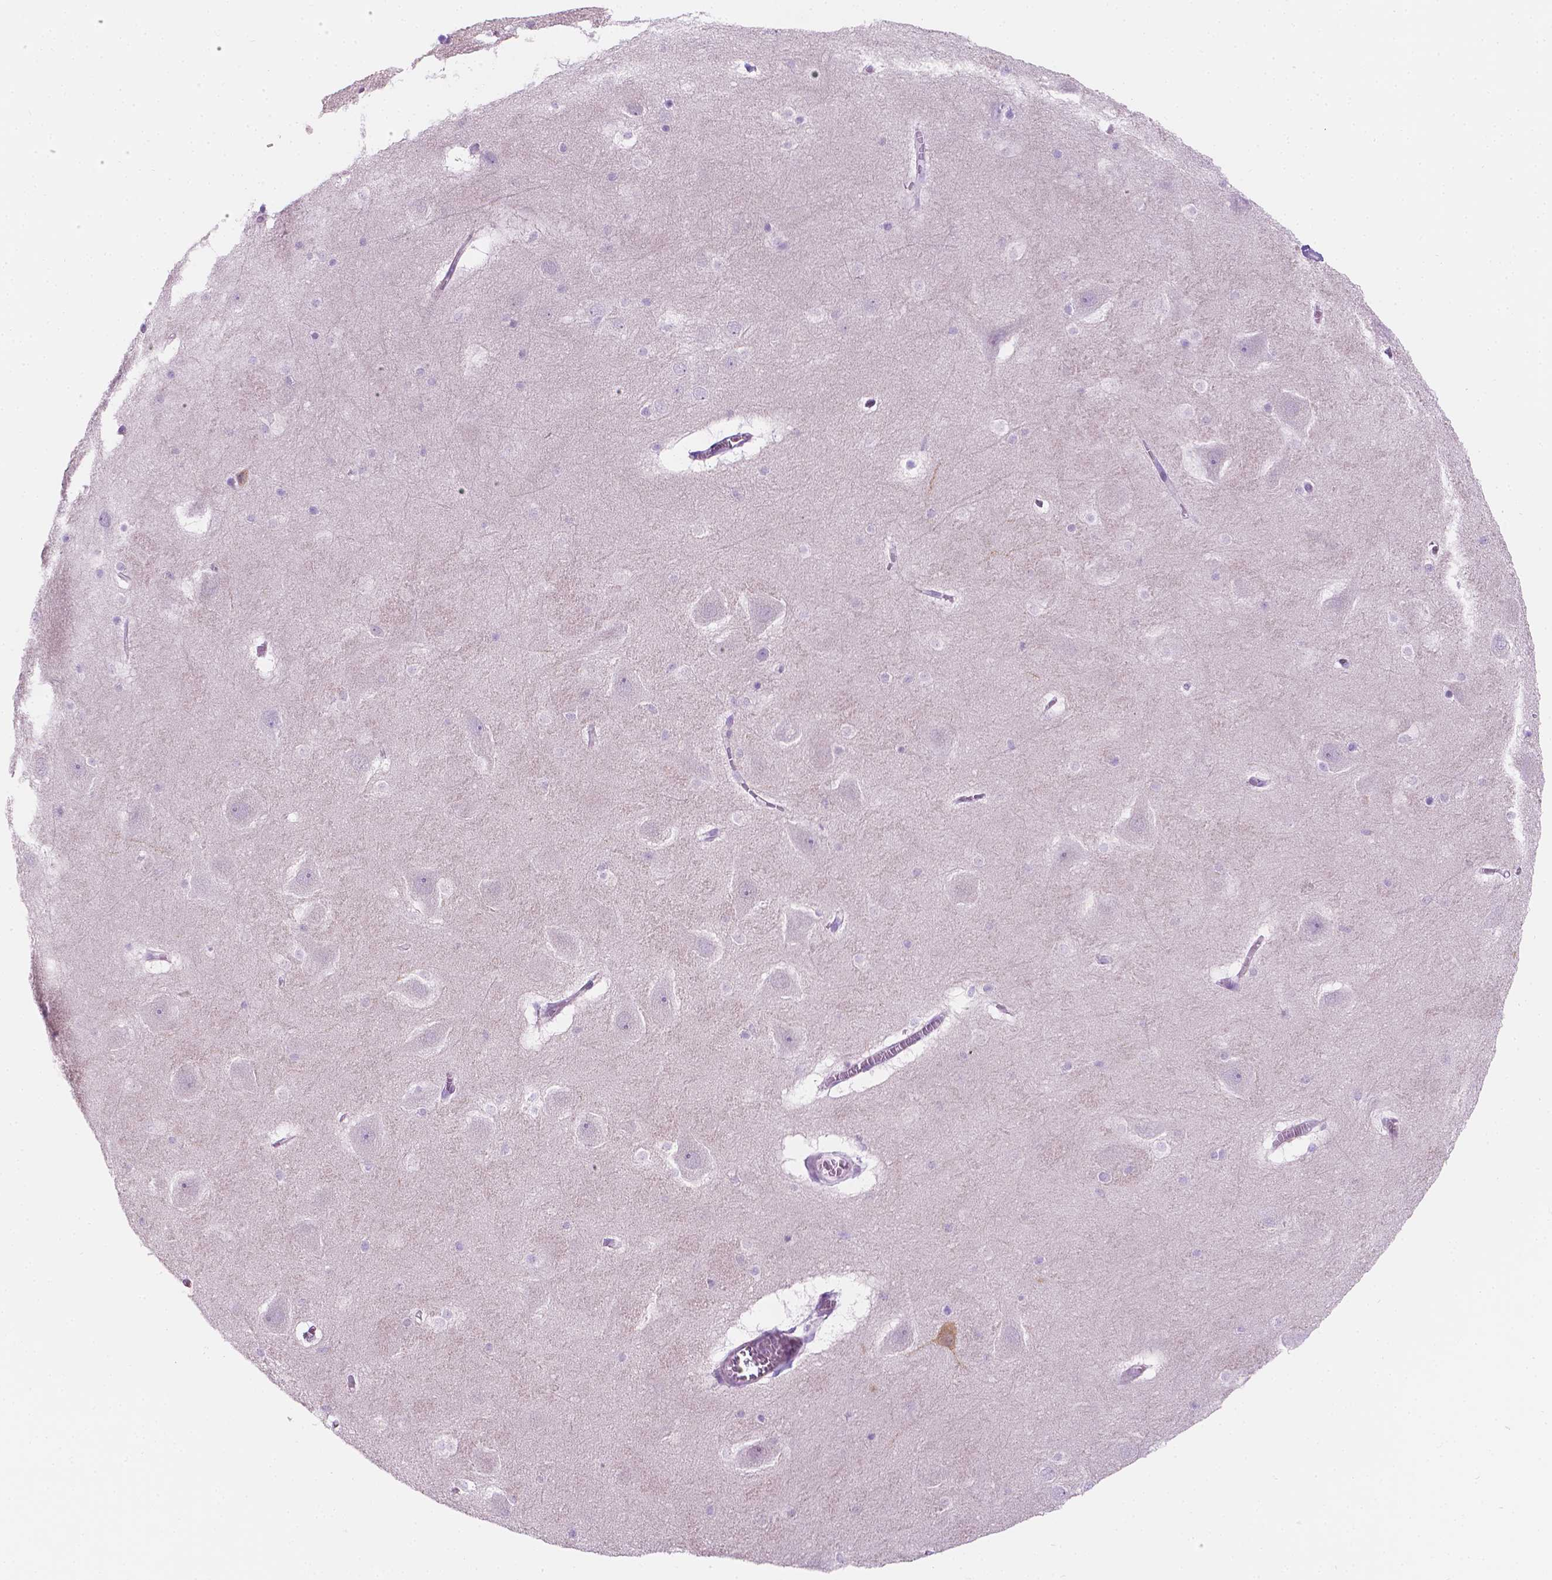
{"staining": {"intensity": "weak", "quantity": "<25%", "location": "cytoplasmic/membranous"}, "tissue": "hippocampus", "cell_type": "Glial cells", "image_type": "normal", "snomed": [{"axis": "morphology", "description": "Normal tissue, NOS"}, {"axis": "topography", "description": "Hippocampus"}], "caption": "Immunohistochemistry of benign human hippocampus reveals no staining in glial cells. (Stains: DAB (3,3'-diaminobenzidine) immunohistochemistry (IHC) with hematoxylin counter stain, Microscopy: brightfield microscopy at high magnification).", "gene": "NOS1AP", "patient": {"sex": "male", "age": 45}}